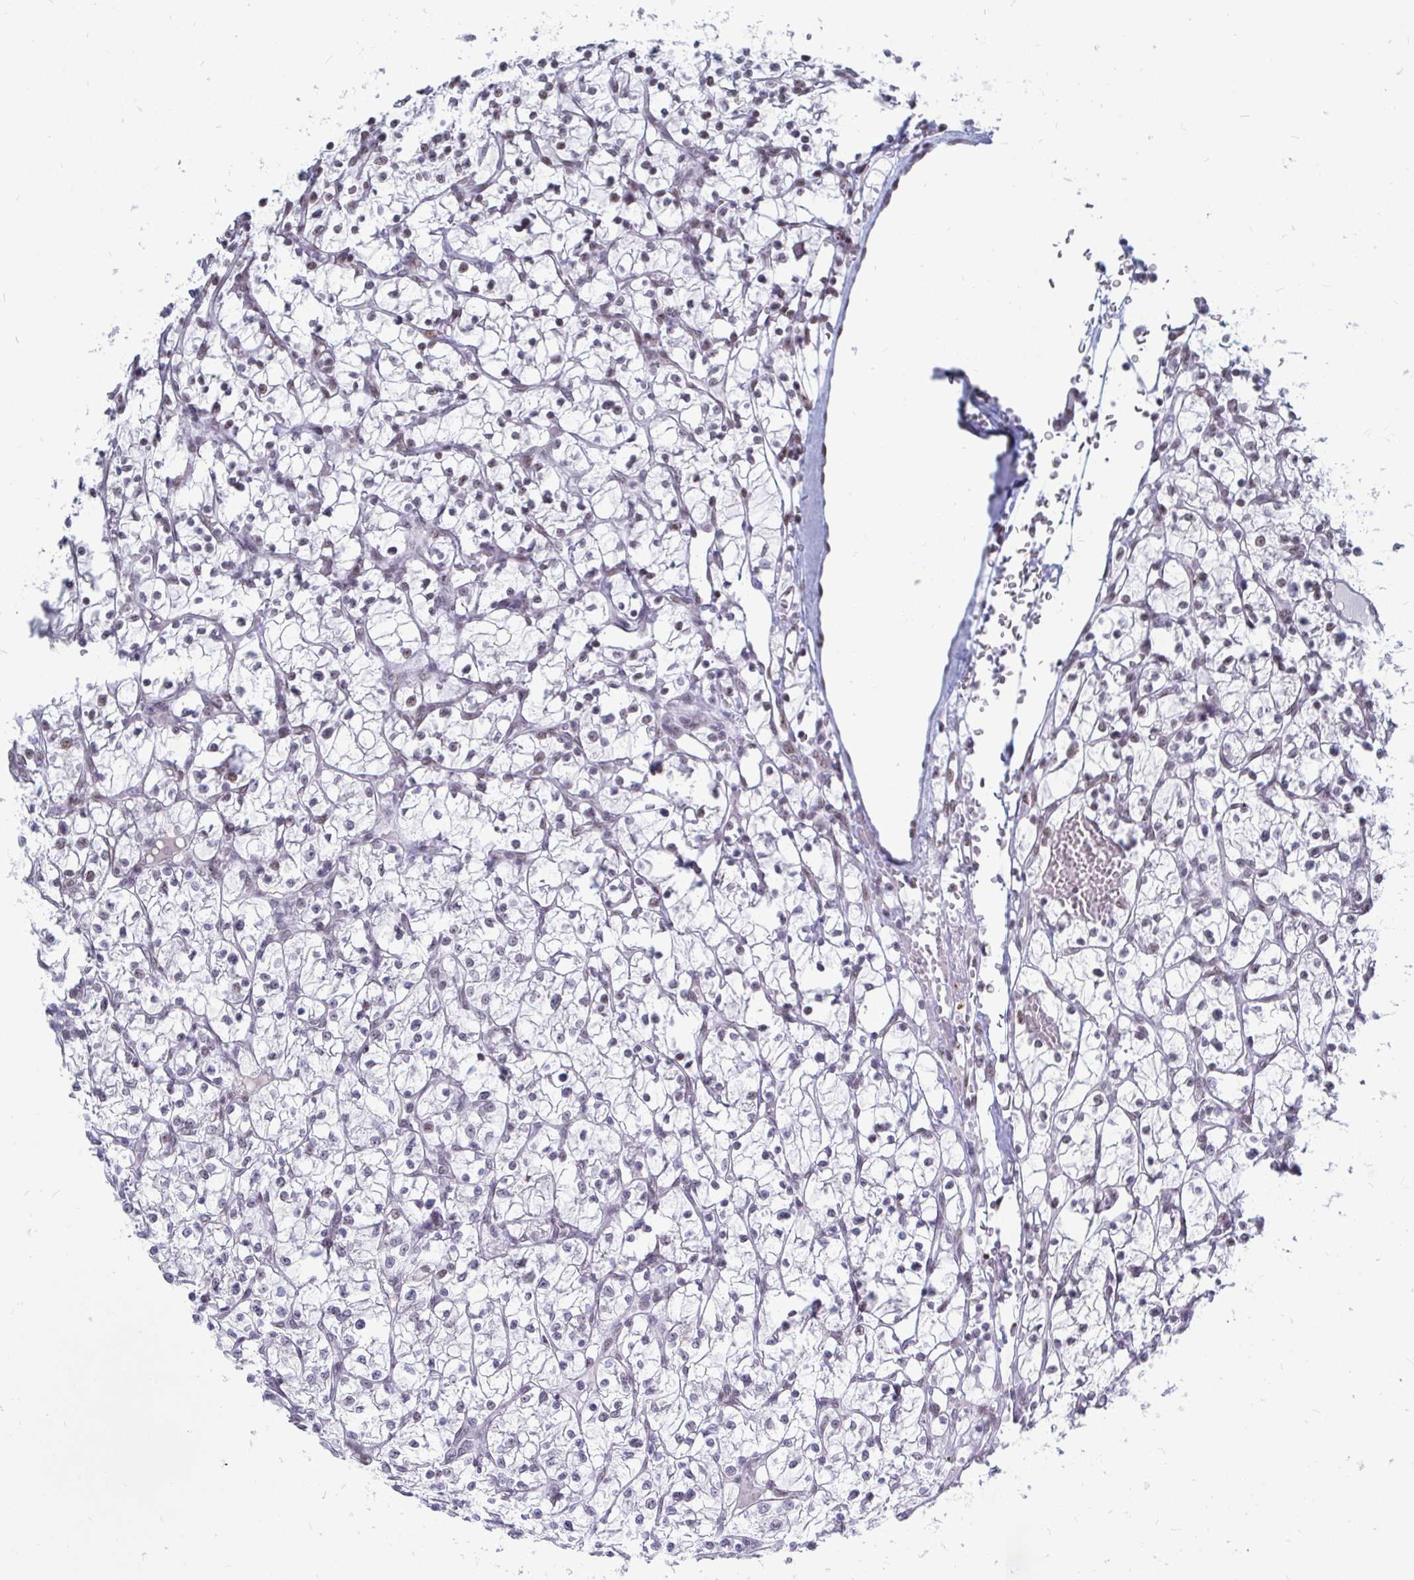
{"staining": {"intensity": "weak", "quantity": "<25%", "location": "nuclear"}, "tissue": "renal cancer", "cell_type": "Tumor cells", "image_type": "cancer", "snomed": [{"axis": "morphology", "description": "Adenocarcinoma, NOS"}, {"axis": "topography", "description": "Kidney"}], "caption": "Protein analysis of adenocarcinoma (renal) reveals no significant expression in tumor cells.", "gene": "TRIP12", "patient": {"sex": "female", "age": 64}}